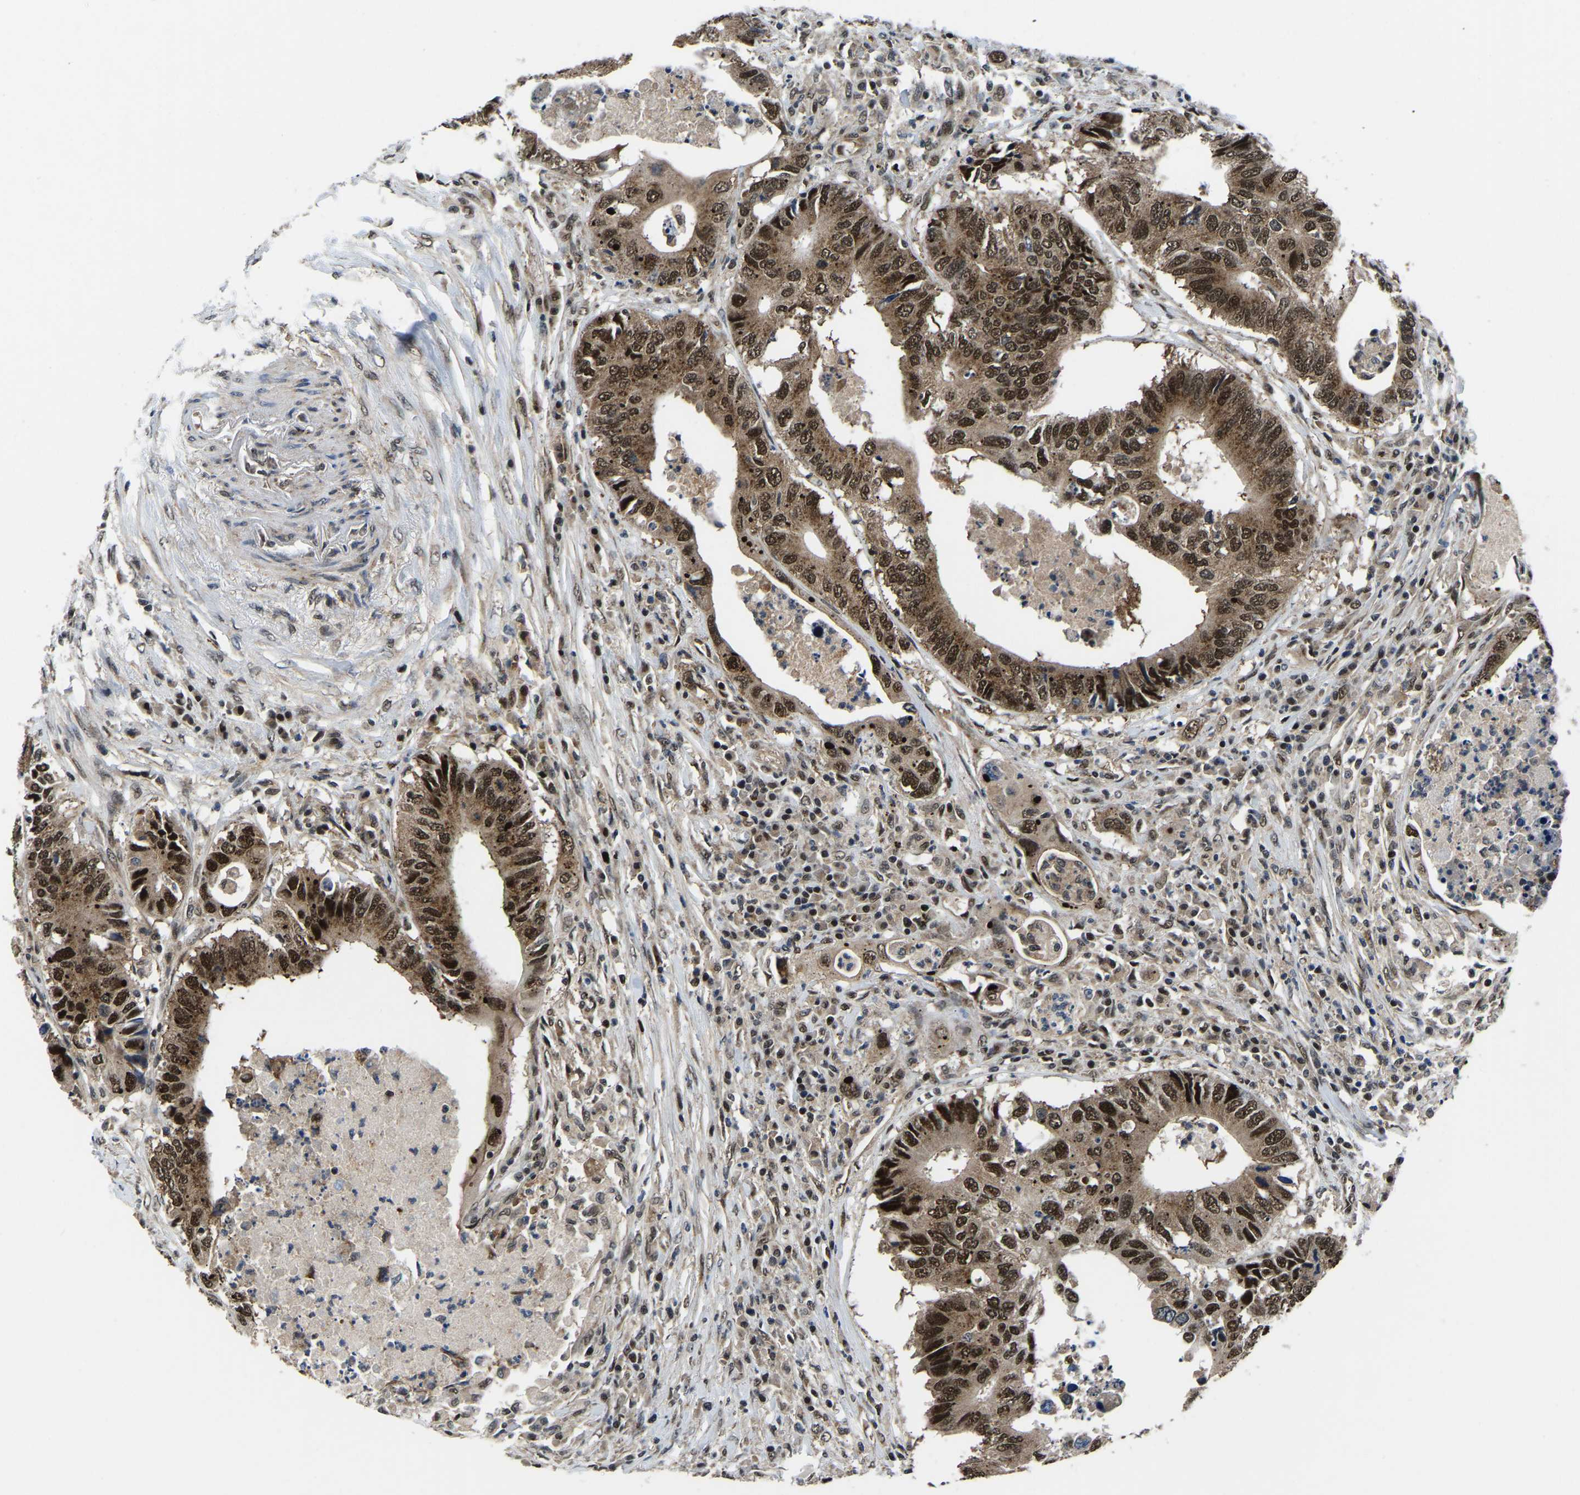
{"staining": {"intensity": "strong", "quantity": ">75%", "location": "cytoplasmic/membranous,nuclear"}, "tissue": "colorectal cancer", "cell_type": "Tumor cells", "image_type": "cancer", "snomed": [{"axis": "morphology", "description": "Adenocarcinoma, NOS"}, {"axis": "topography", "description": "Colon"}], "caption": "Tumor cells show strong cytoplasmic/membranous and nuclear staining in approximately >75% of cells in colorectal cancer (adenocarcinoma).", "gene": "DFFA", "patient": {"sex": "male", "age": 71}}